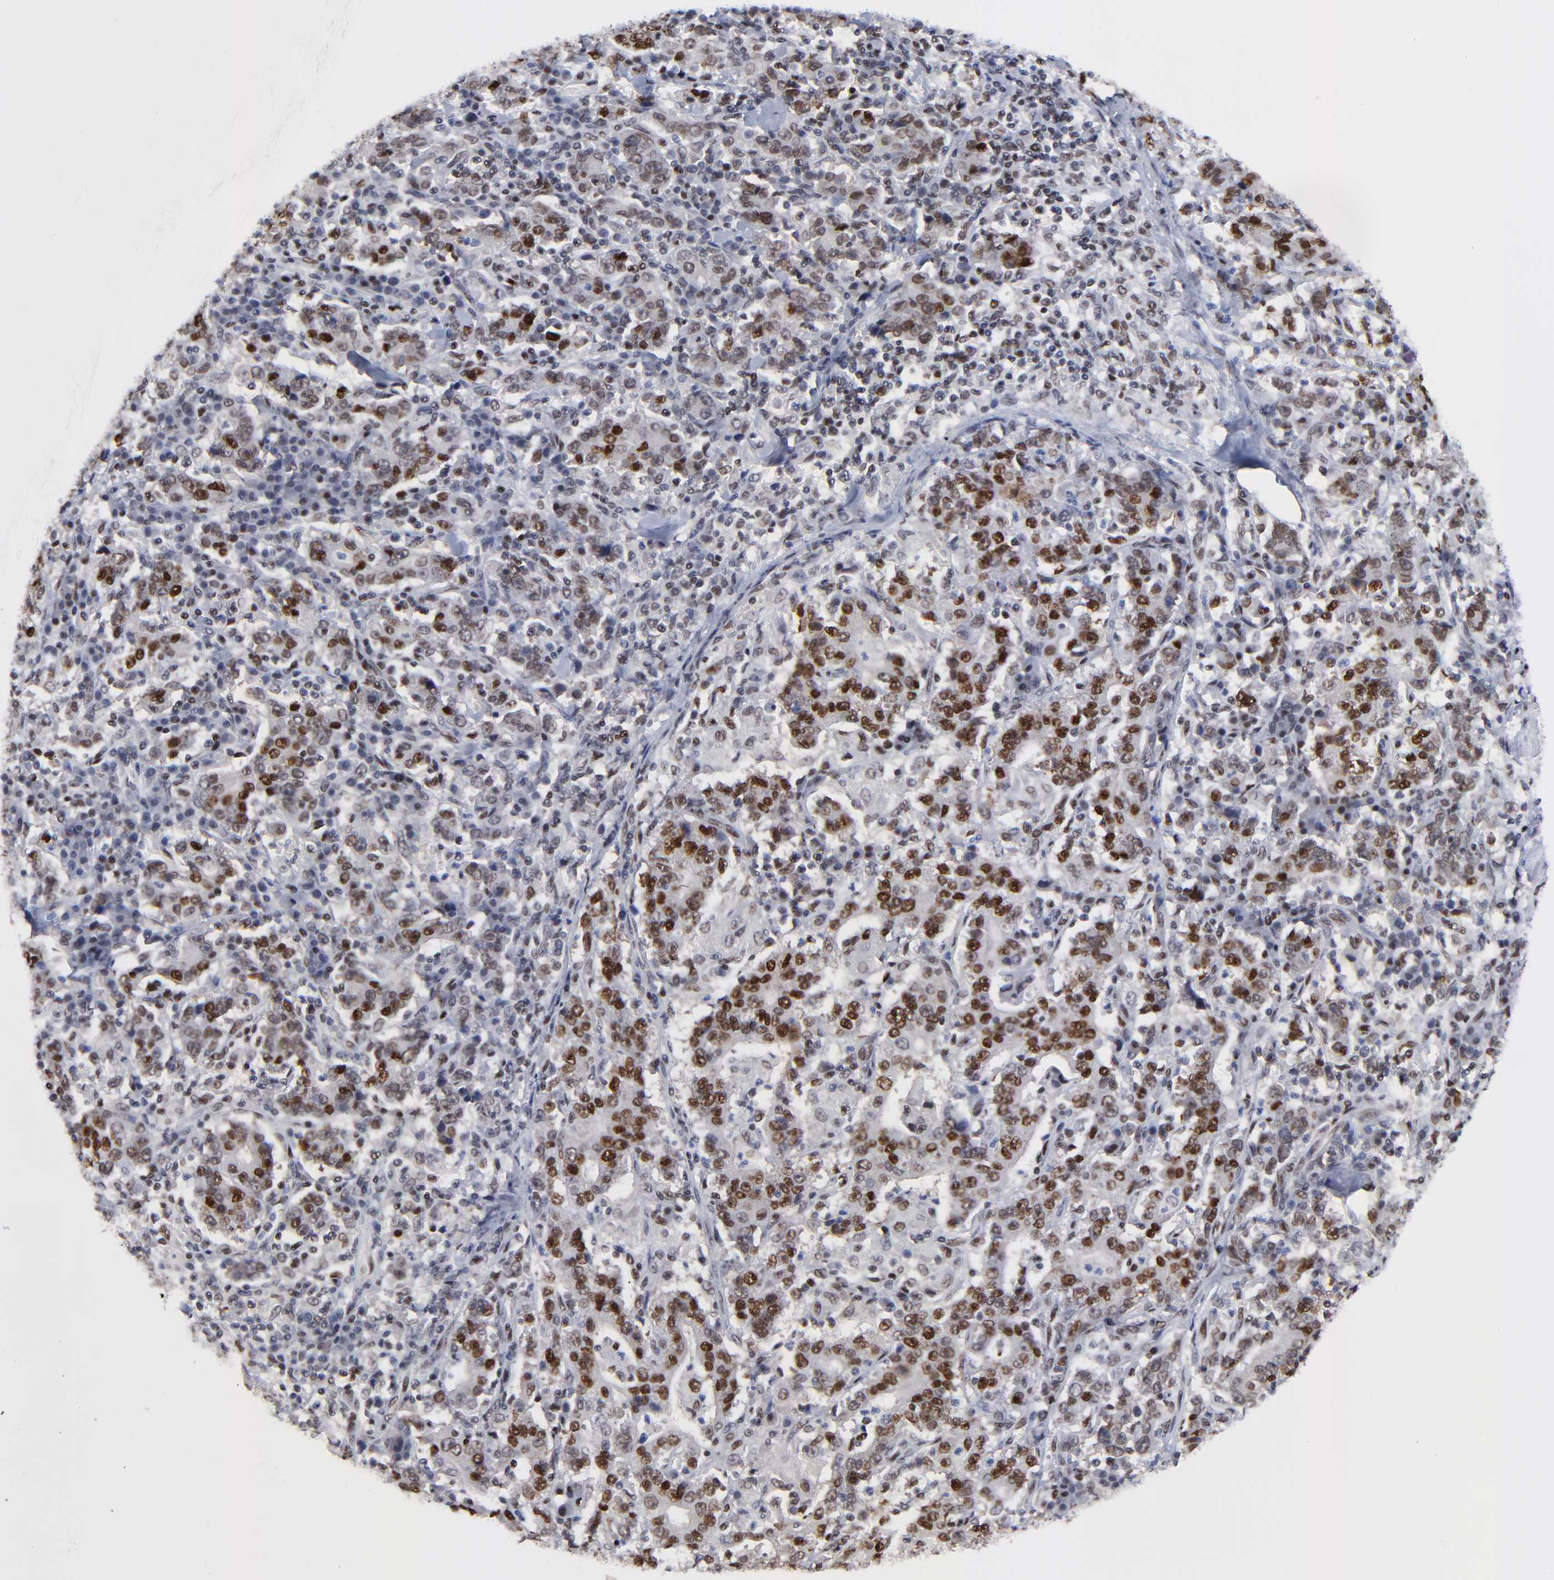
{"staining": {"intensity": "moderate", "quantity": ">75%", "location": "nuclear"}, "tissue": "stomach cancer", "cell_type": "Tumor cells", "image_type": "cancer", "snomed": [{"axis": "morphology", "description": "Normal tissue, NOS"}, {"axis": "morphology", "description": "Adenocarcinoma, NOS"}, {"axis": "topography", "description": "Stomach, upper"}, {"axis": "topography", "description": "Stomach"}], "caption": "Moderate nuclear protein staining is present in about >75% of tumor cells in adenocarcinoma (stomach). (DAB IHC with brightfield microscopy, high magnification).", "gene": "ZMYM3", "patient": {"sex": "male", "age": 59}}